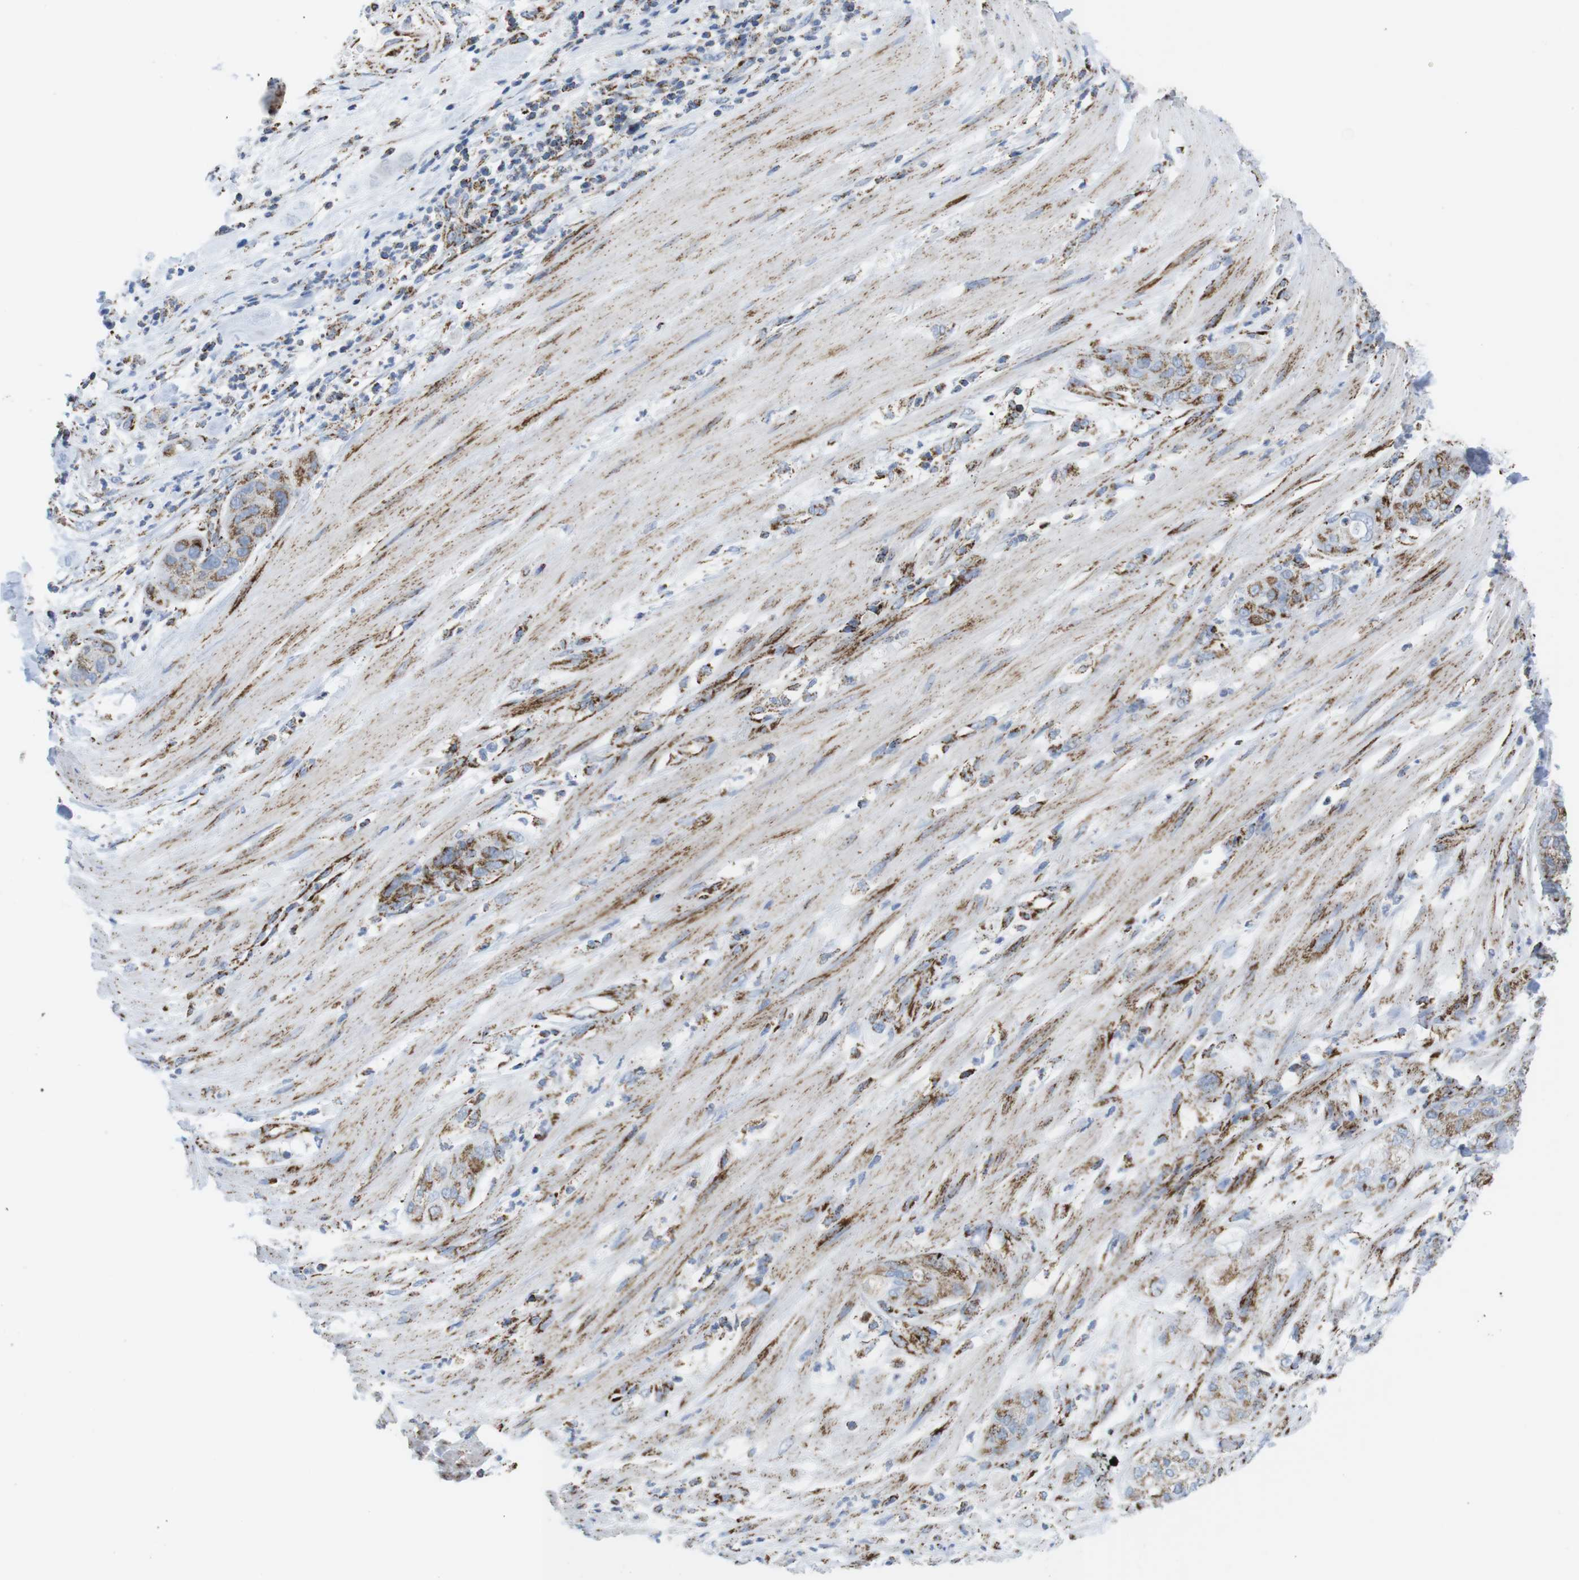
{"staining": {"intensity": "moderate", "quantity": ">75%", "location": "cytoplasmic/membranous"}, "tissue": "pancreatic cancer", "cell_type": "Tumor cells", "image_type": "cancer", "snomed": [{"axis": "morphology", "description": "Adenocarcinoma, NOS"}, {"axis": "topography", "description": "Pancreas"}], "caption": "A micrograph of pancreatic adenocarcinoma stained for a protein shows moderate cytoplasmic/membranous brown staining in tumor cells.", "gene": "ATP5PO", "patient": {"sex": "female", "age": 78}}